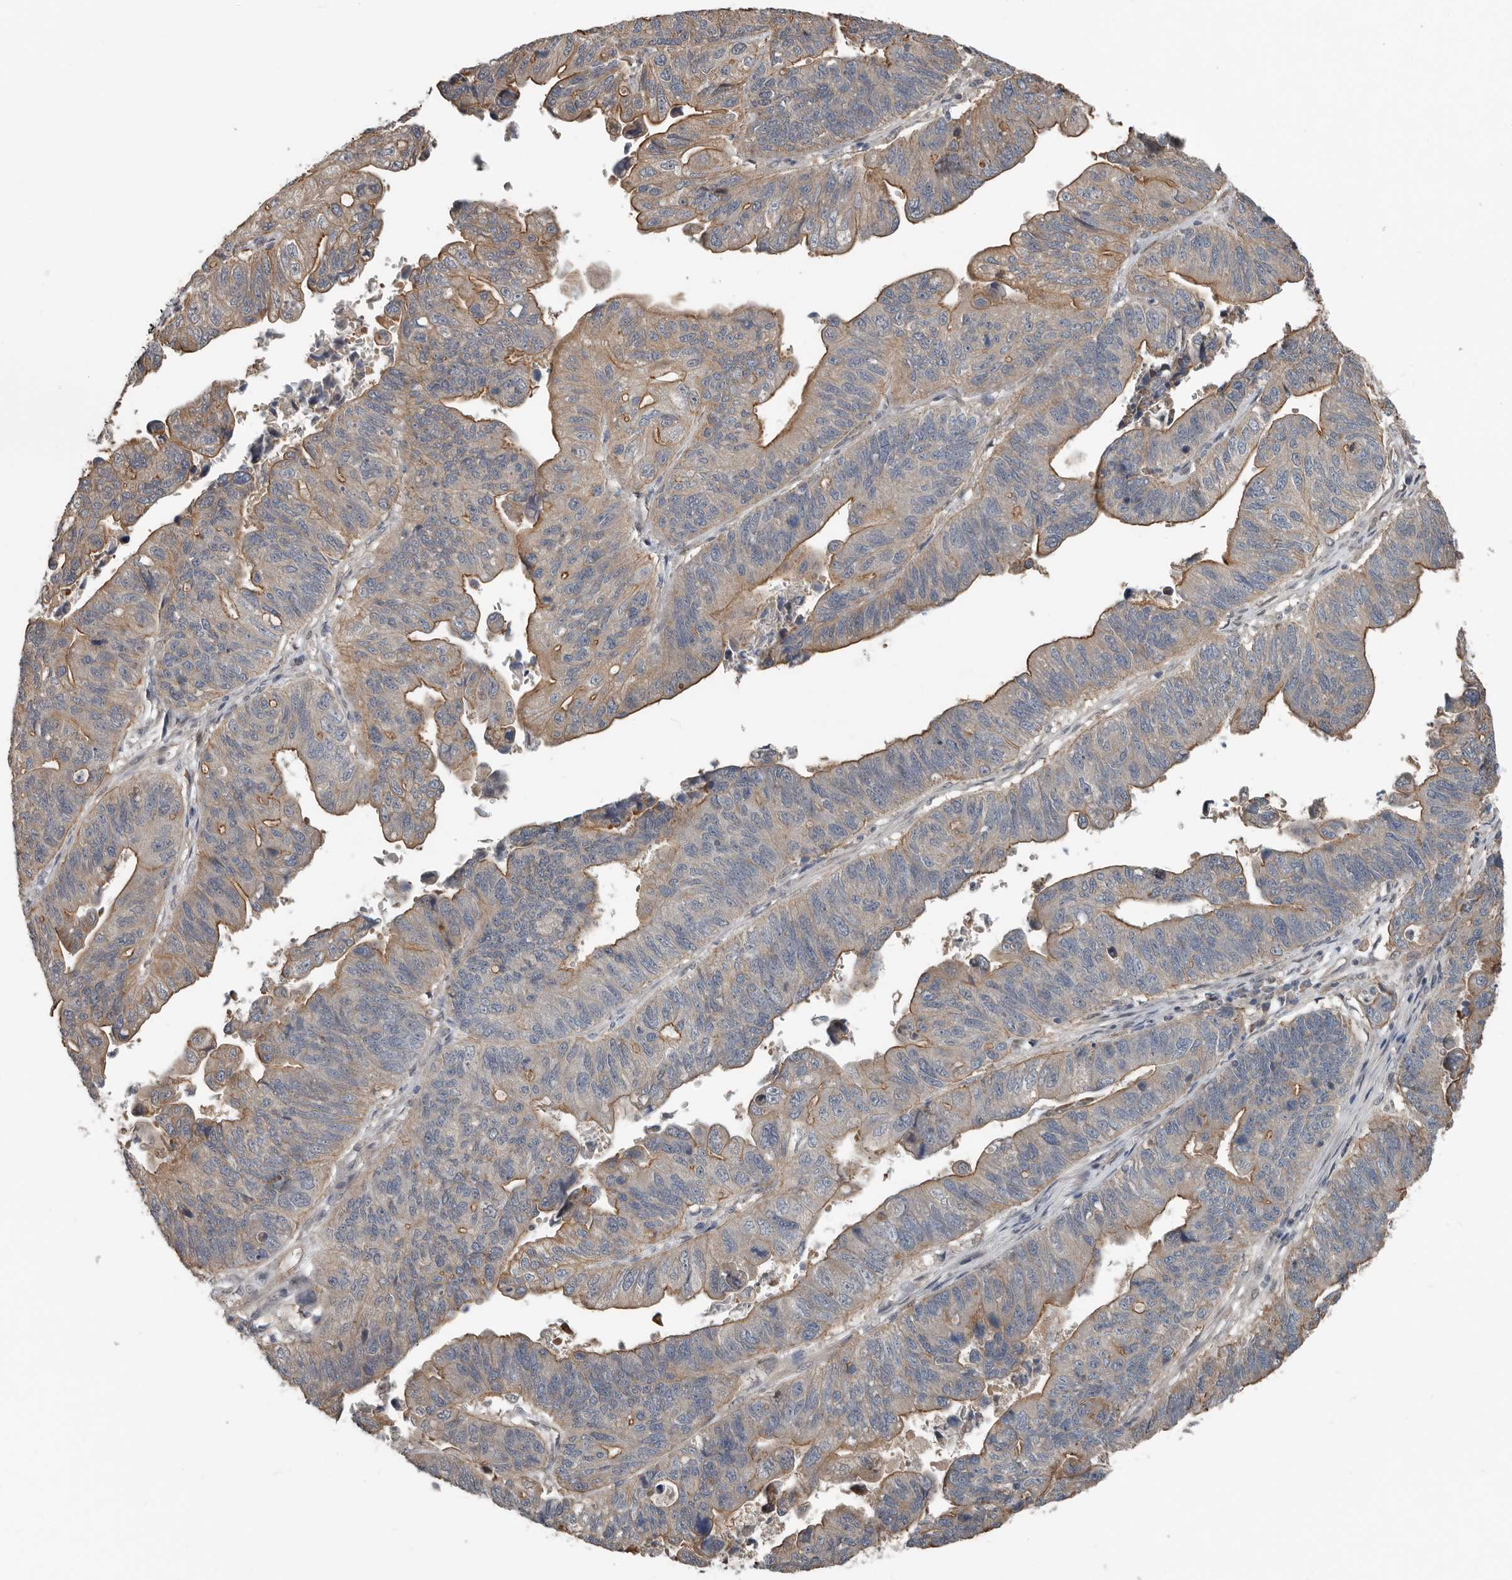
{"staining": {"intensity": "moderate", "quantity": "25%-75%", "location": "cytoplasmic/membranous"}, "tissue": "stomach cancer", "cell_type": "Tumor cells", "image_type": "cancer", "snomed": [{"axis": "morphology", "description": "Adenocarcinoma, NOS"}, {"axis": "topography", "description": "Stomach"}], "caption": "Protein staining of adenocarcinoma (stomach) tissue displays moderate cytoplasmic/membranous staining in approximately 25%-75% of tumor cells.", "gene": "YOD1", "patient": {"sex": "male", "age": 59}}